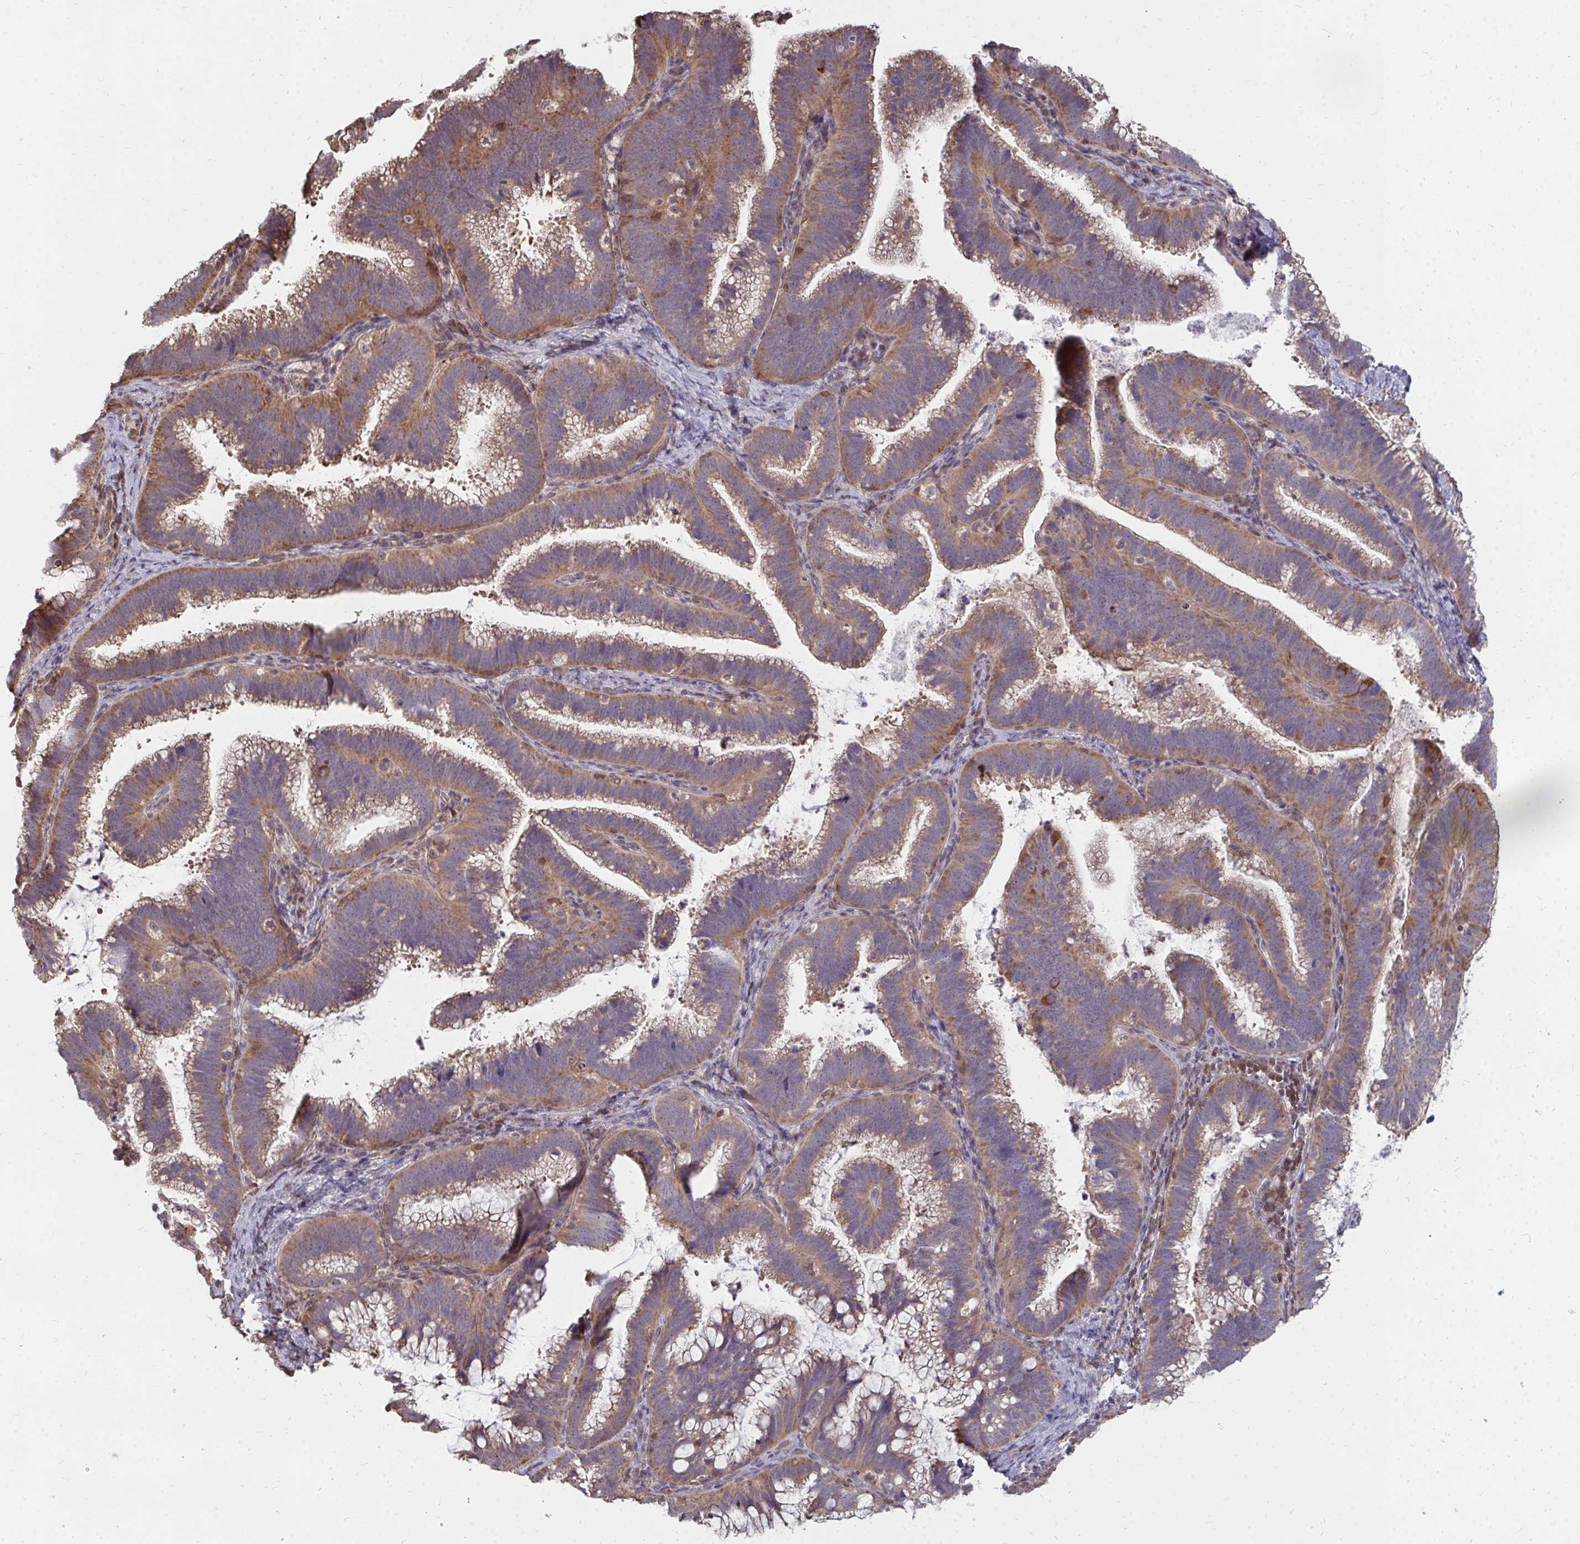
{"staining": {"intensity": "moderate", "quantity": ">75%", "location": "cytoplasmic/membranous"}, "tissue": "cervical cancer", "cell_type": "Tumor cells", "image_type": "cancer", "snomed": [{"axis": "morphology", "description": "Adenocarcinoma, NOS"}, {"axis": "topography", "description": "Cervix"}], "caption": "A photomicrograph of cervical adenocarcinoma stained for a protein shows moderate cytoplasmic/membranous brown staining in tumor cells.", "gene": "DNAJA2", "patient": {"sex": "female", "age": 61}}